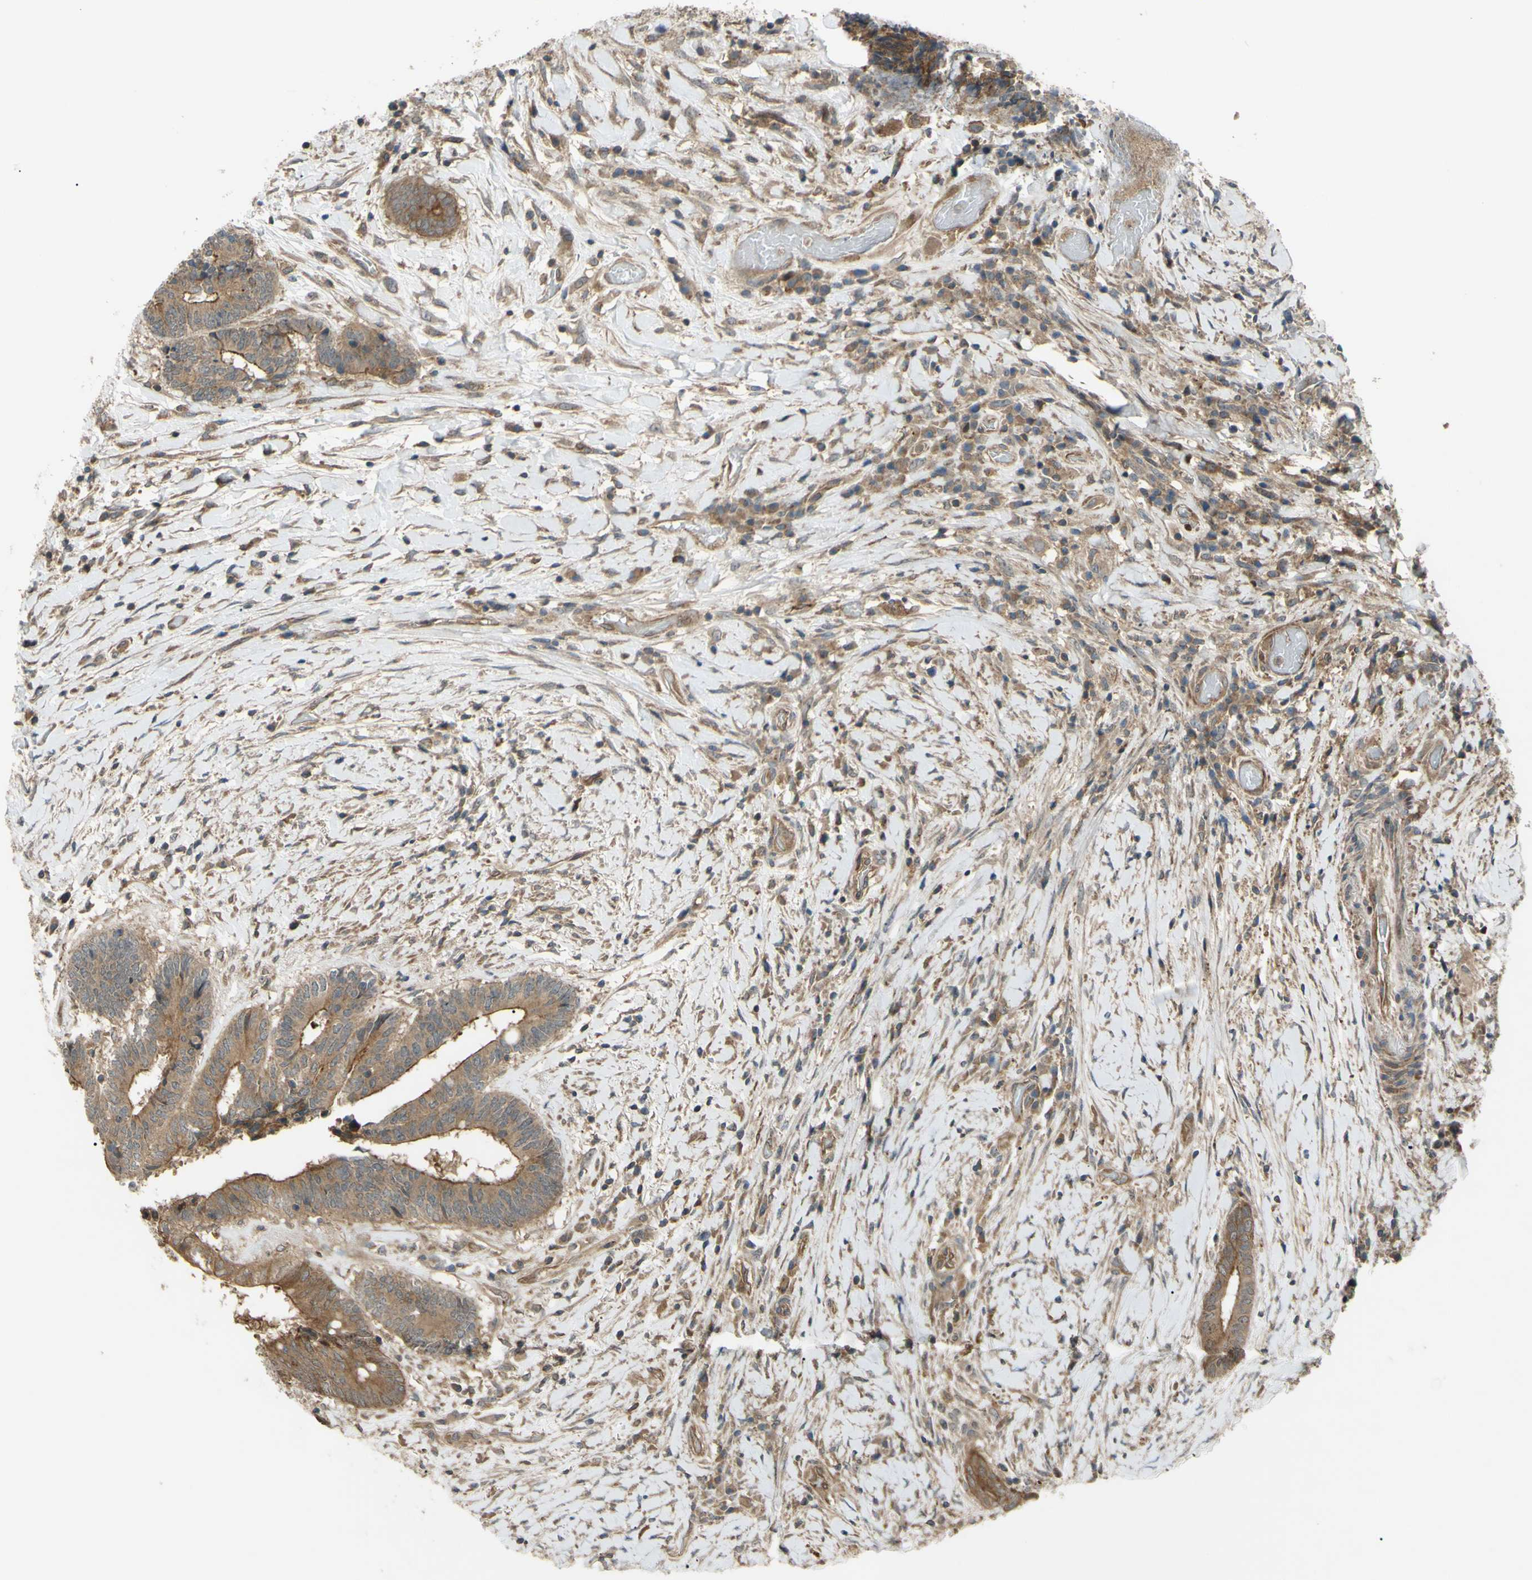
{"staining": {"intensity": "moderate", "quantity": ">75%", "location": "cytoplasmic/membranous"}, "tissue": "colorectal cancer", "cell_type": "Tumor cells", "image_type": "cancer", "snomed": [{"axis": "morphology", "description": "Adenocarcinoma, NOS"}, {"axis": "topography", "description": "Rectum"}], "caption": "Immunohistochemical staining of human colorectal cancer (adenocarcinoma) displays medium levels of moderate cytoplasmic/membranous protein expression in approximately >75% of tumor cells.", "gene": "FLII", "patient": {"sex": "male", "age": 63}}